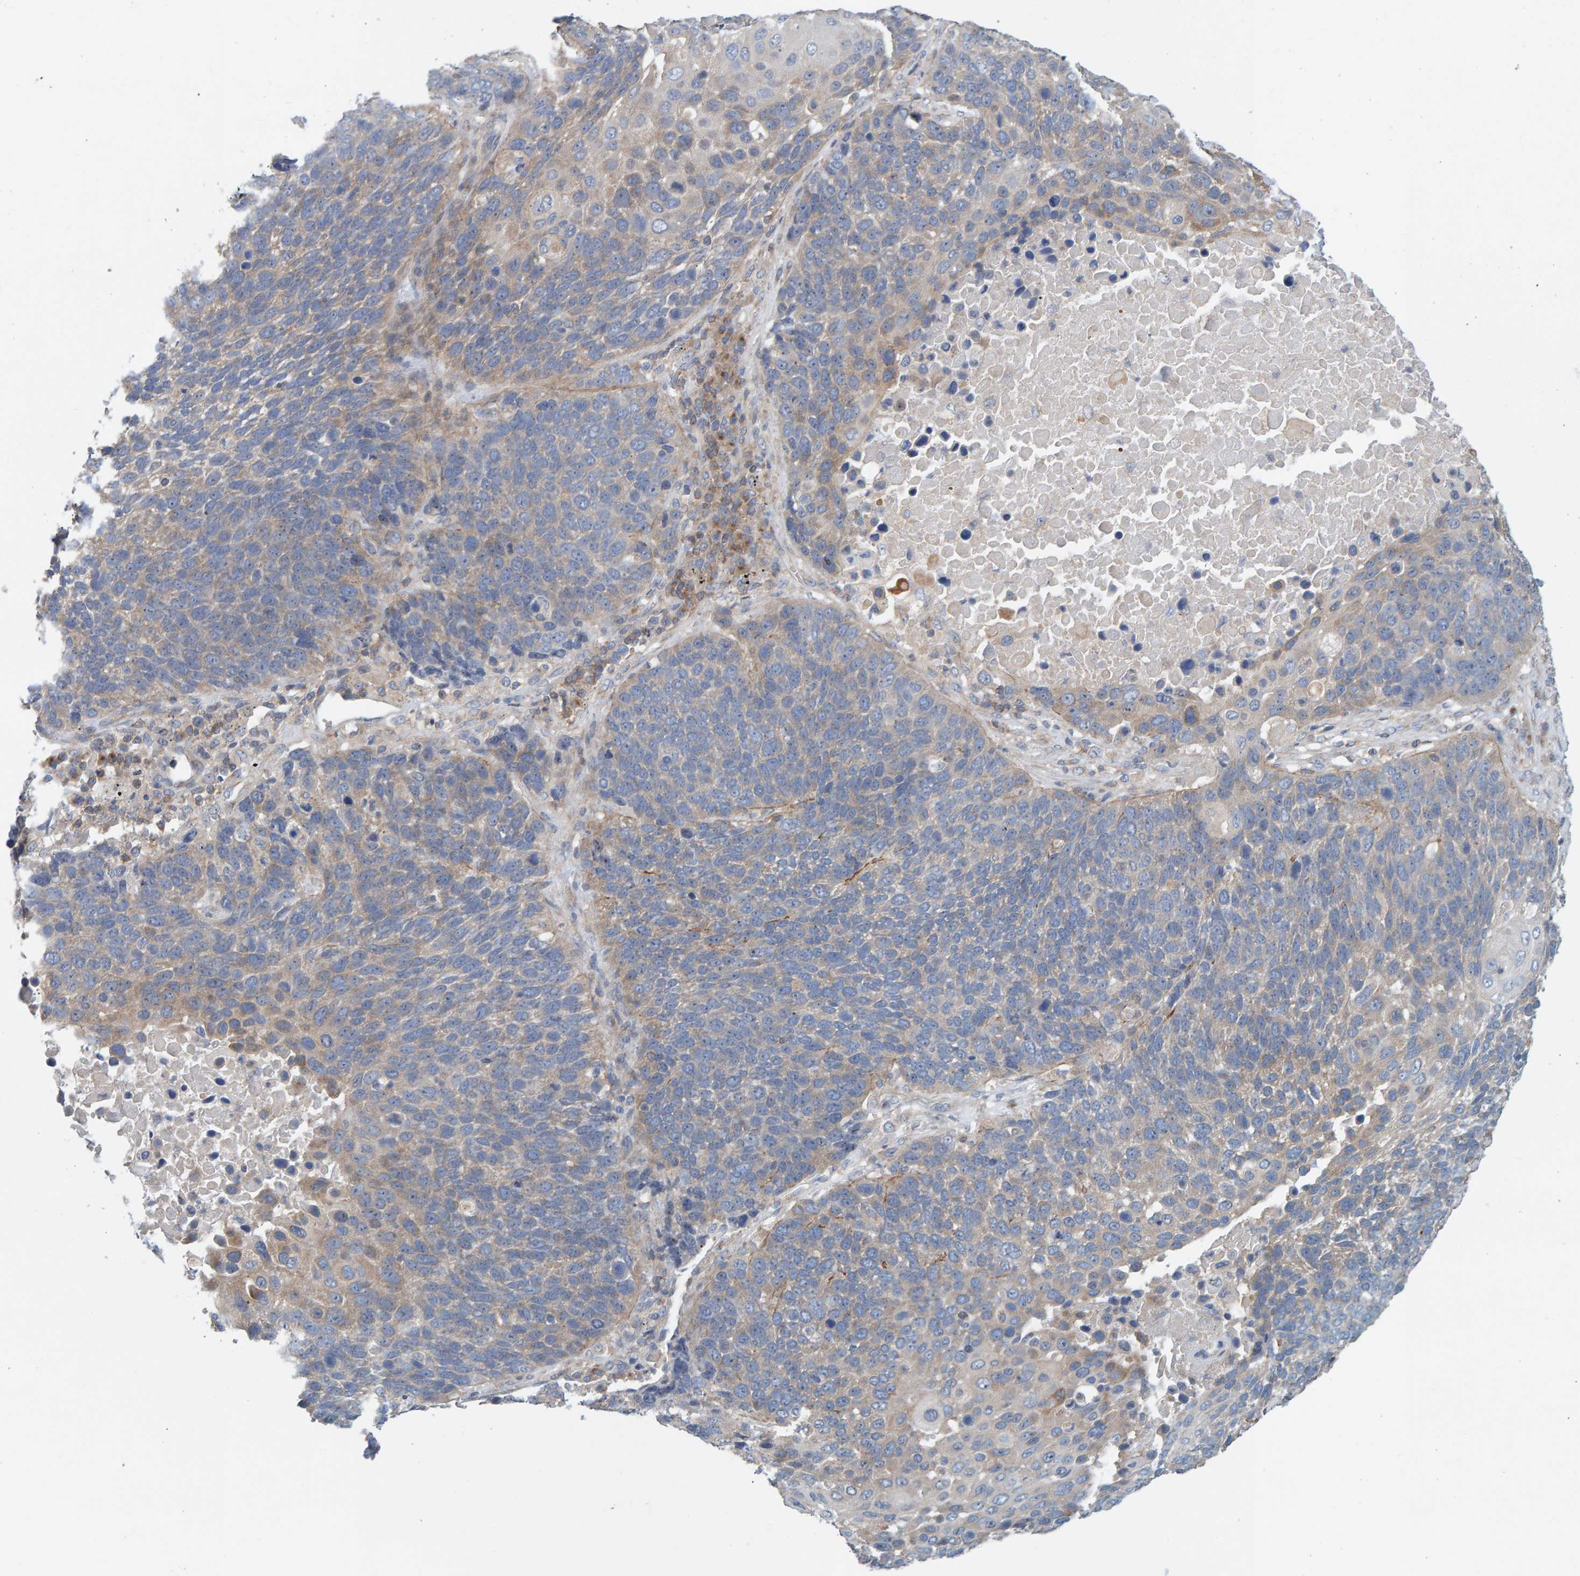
{"staining": {"intensity": "weak", "quantity": "<25%", "location": "cytoplasmic/membranous"}, "tissue": "lung cancer", "cell_type": "Tumor cells", "image_type": "cancer", "snomed": [{"axis": "morphology", "description": "Squamous cell carcinoma, NOS"}, {"axis": "topography", "description": "Lung"}], "caption": "High power microscopy histopathology image of an immunohistochemistry photomicrograph of squamous cell carcinoma (lung), revealing no significant positivity in tumor cells.", "gene": "CCM2", "patient": {"sex": "male", "age": 66}}